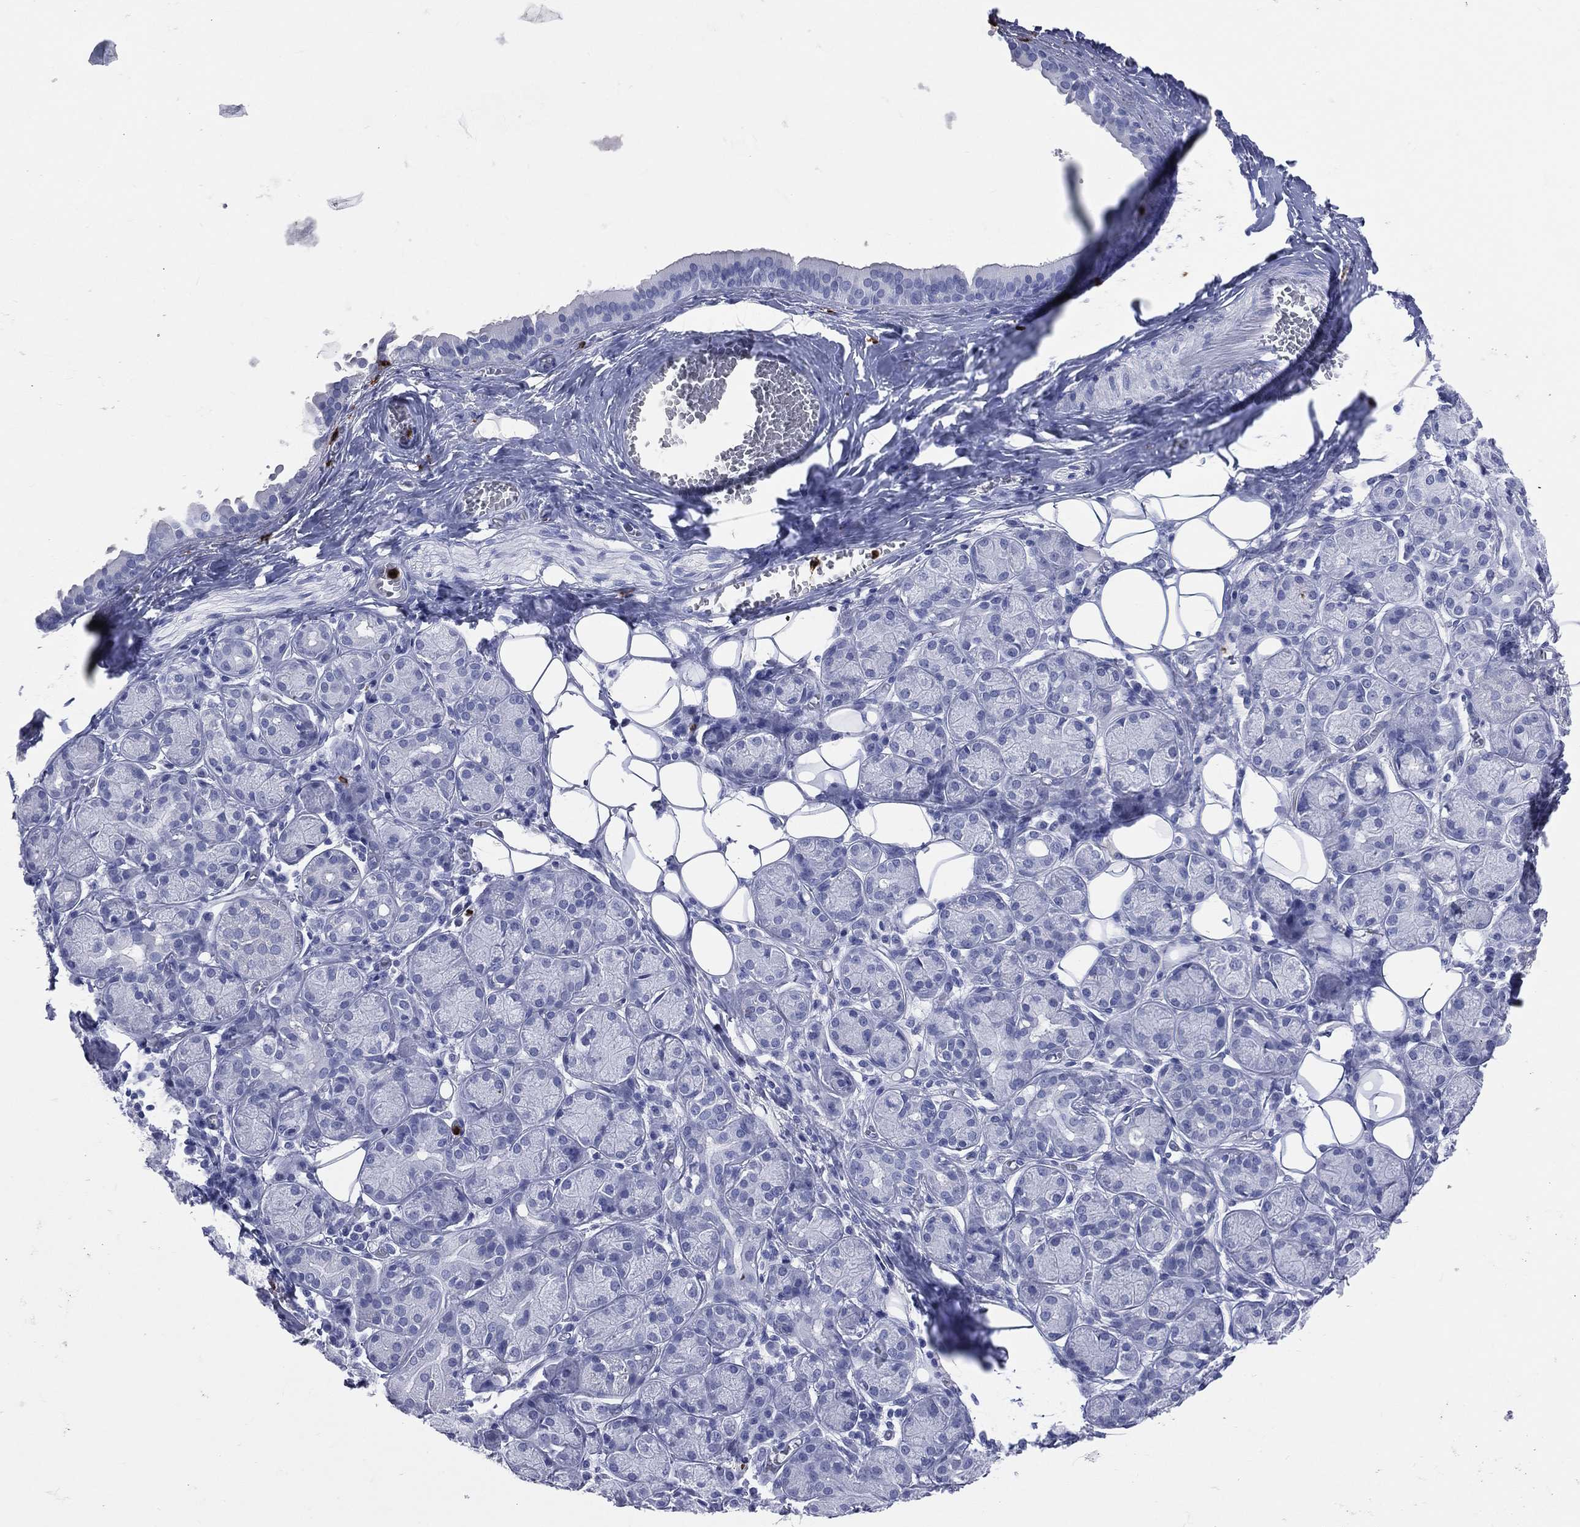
{"staining": {"intensity": "negative", "quantity": "none", "location": "none"}, "tissue": "salivary gland", "cell_type": "Glandular cells", "image_type": "normal", "snomed": [{"axis": "morphology", "description": "Normal tissue, NOS"}, {"axis": "topography", "description": "Salivary gland"}], "caption": "Glandular cells show no significant staining in unremarkable salivary gland.", "gene": "PGLYRP1", "patient": {"sex": "male", "age": 71}}